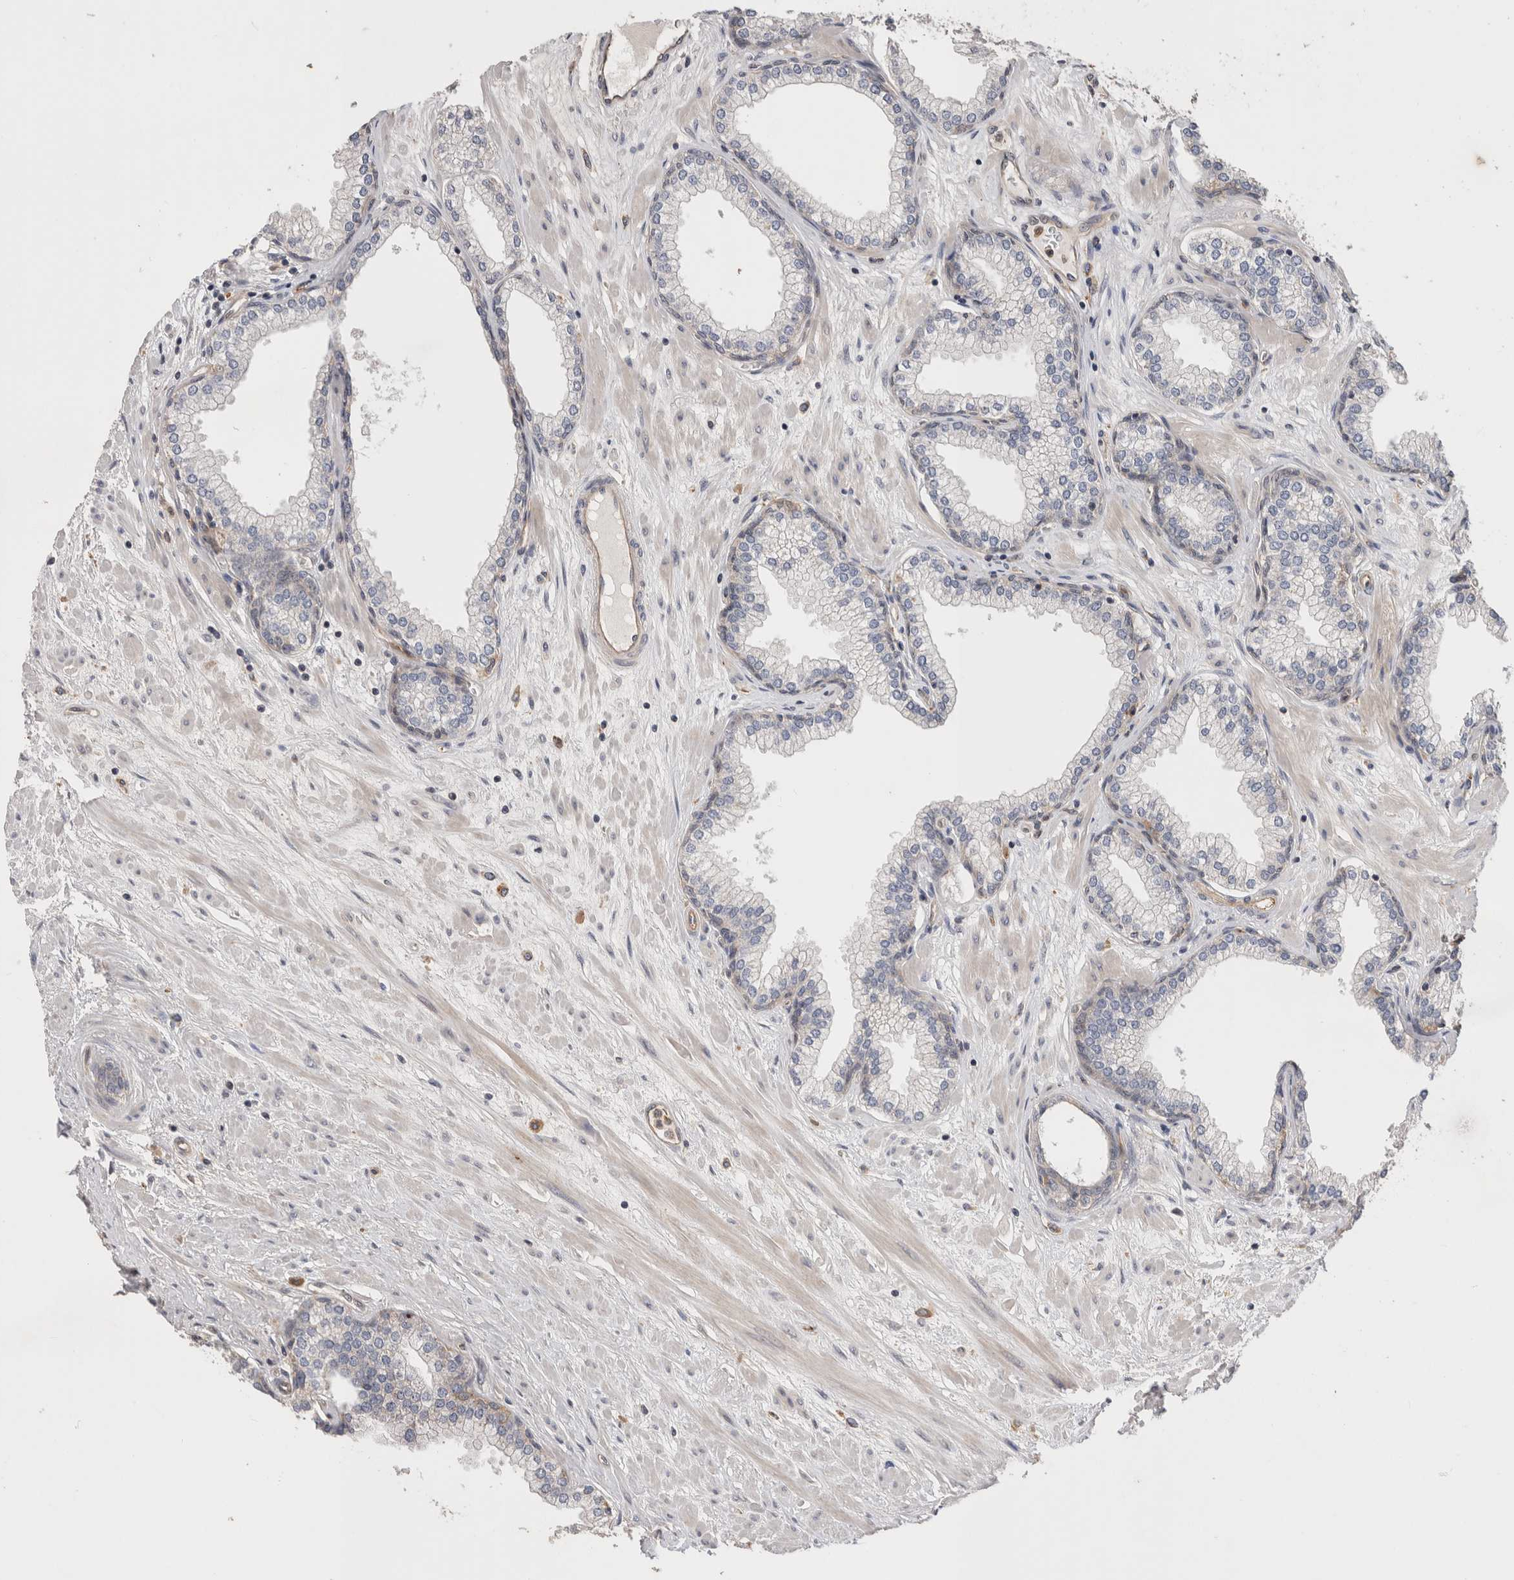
{"staining": {"intensity": "weak", "quantity": "<25%", "location": "cytoplasmic/membranous"}, "tissue": "prostate", "cell_type": "Glandular cells", "image_type": "normal", "snomed": [{"axis": "morphology", "description": "Normal tissue, NOS"}, {"axis": "morphology", "description": "Urothelial carcinoma, Low grade"}, {"axis": "topography", "description": "Urinary bladder"}, {"axis": "topography", "description": "Prostate"}], "caption": "Prostate stained for a protein using immunohistochemistry shows no staining glandular cells.", "gene": "BNIP2", "patient": {"sex": "male", "age": 60}}